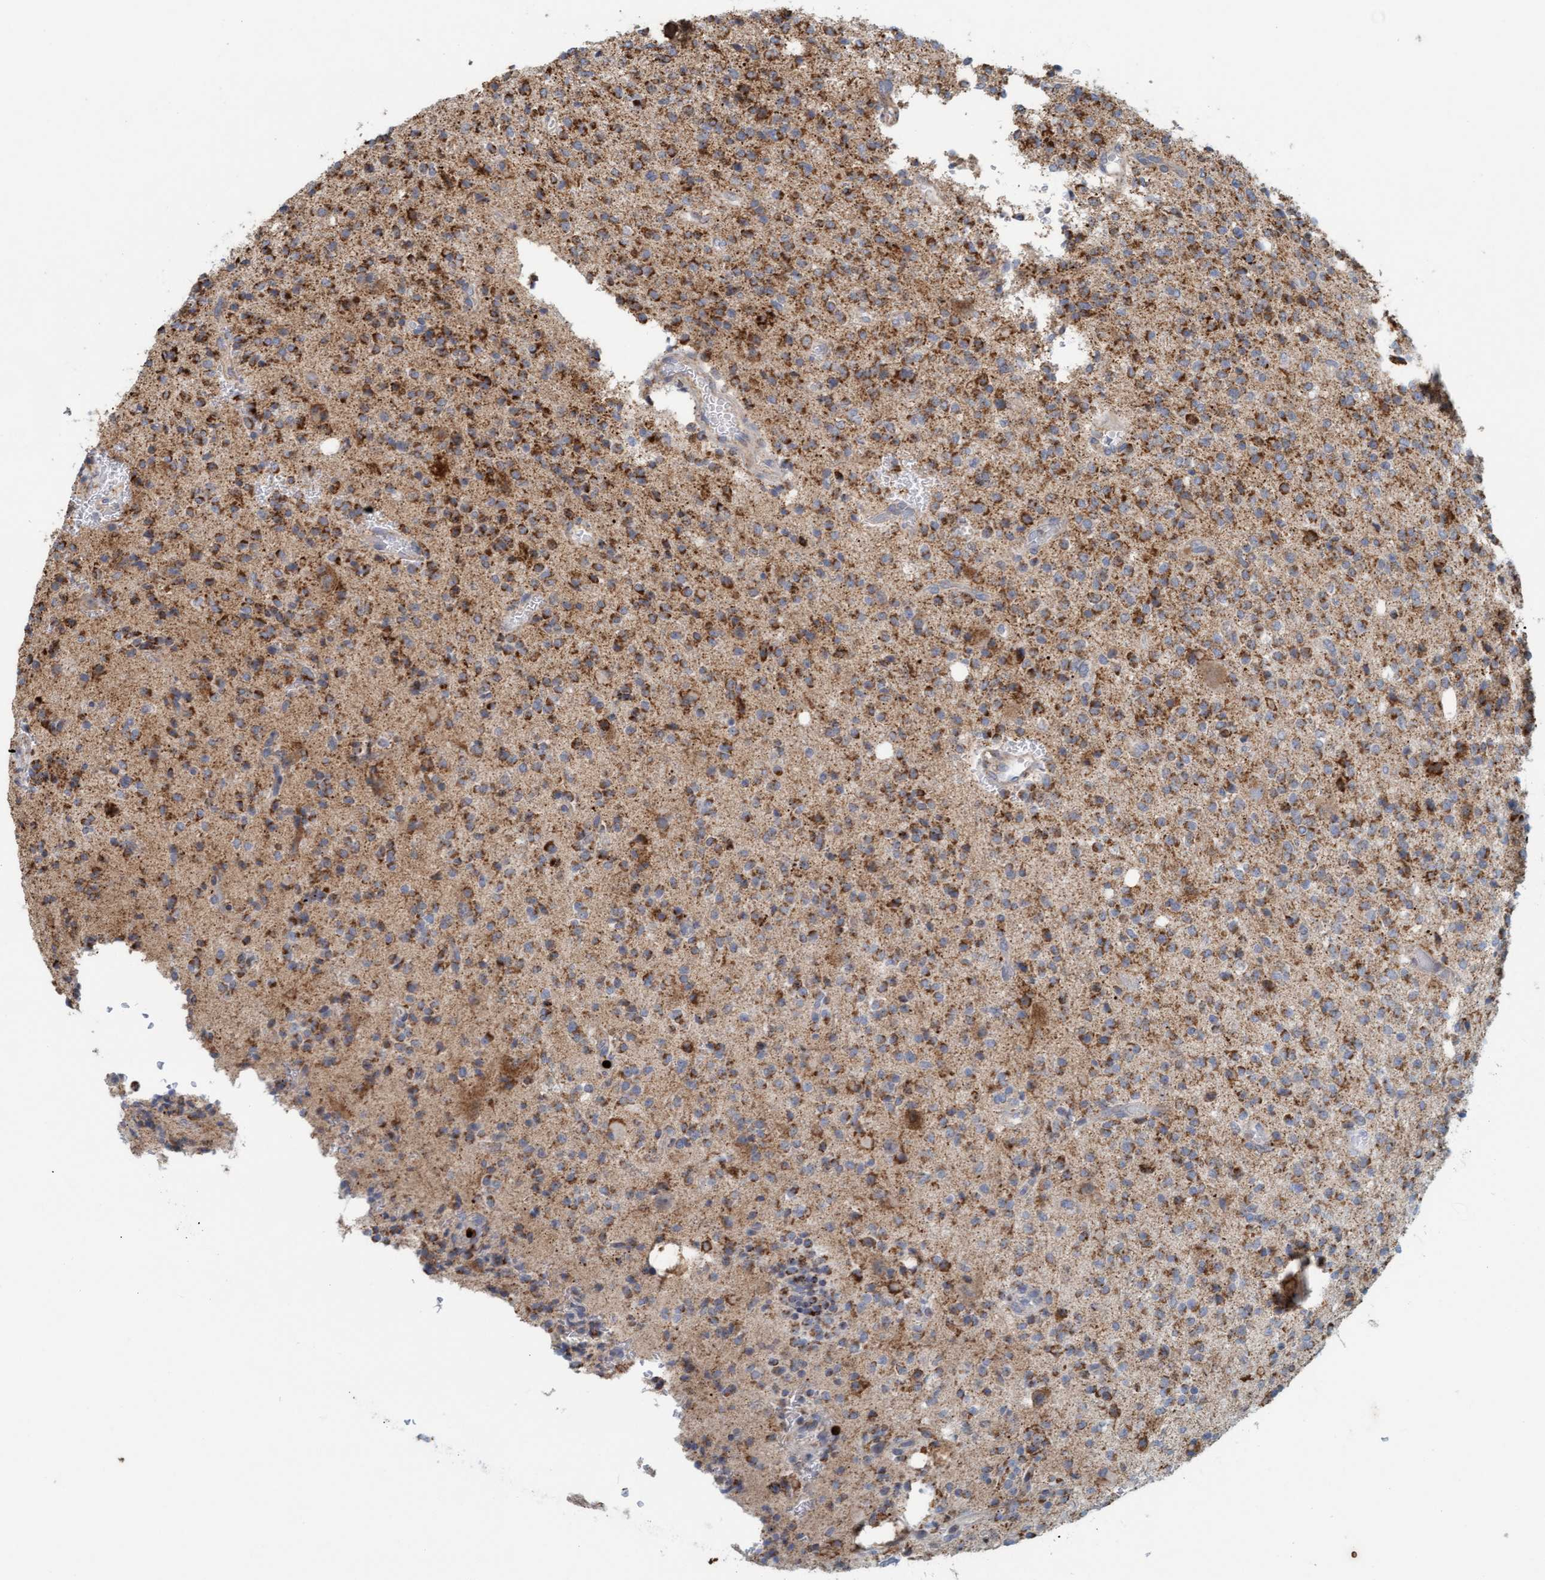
{"staining": {"intensity": "strong", "quantity": "25%-75%", "location": "cytoplasmic/membranous"}, "tissue": "glioma", "cell_type": "Tumor cells", "image_type": "cancer", "snomed": [{"axis": "morphology", "description": "Glioma, malignant, High grade"}, {"axis": "topography", "description": "Brain"}], "caption": "DAB (3,3'-diaminobenzidine) immunohistochemical staining of human glioma reveals strong cytoplasmic/membranous protein expression in about 25%-75% of tumor cells. Using DAB (3,3'-diaminobenzidine) (brown) and hematoxylin (blue) stains, captured at high magnification using brightfield microscopy.", "gene": "B9D1", "patient": {"sex": "male", "age": 34}}